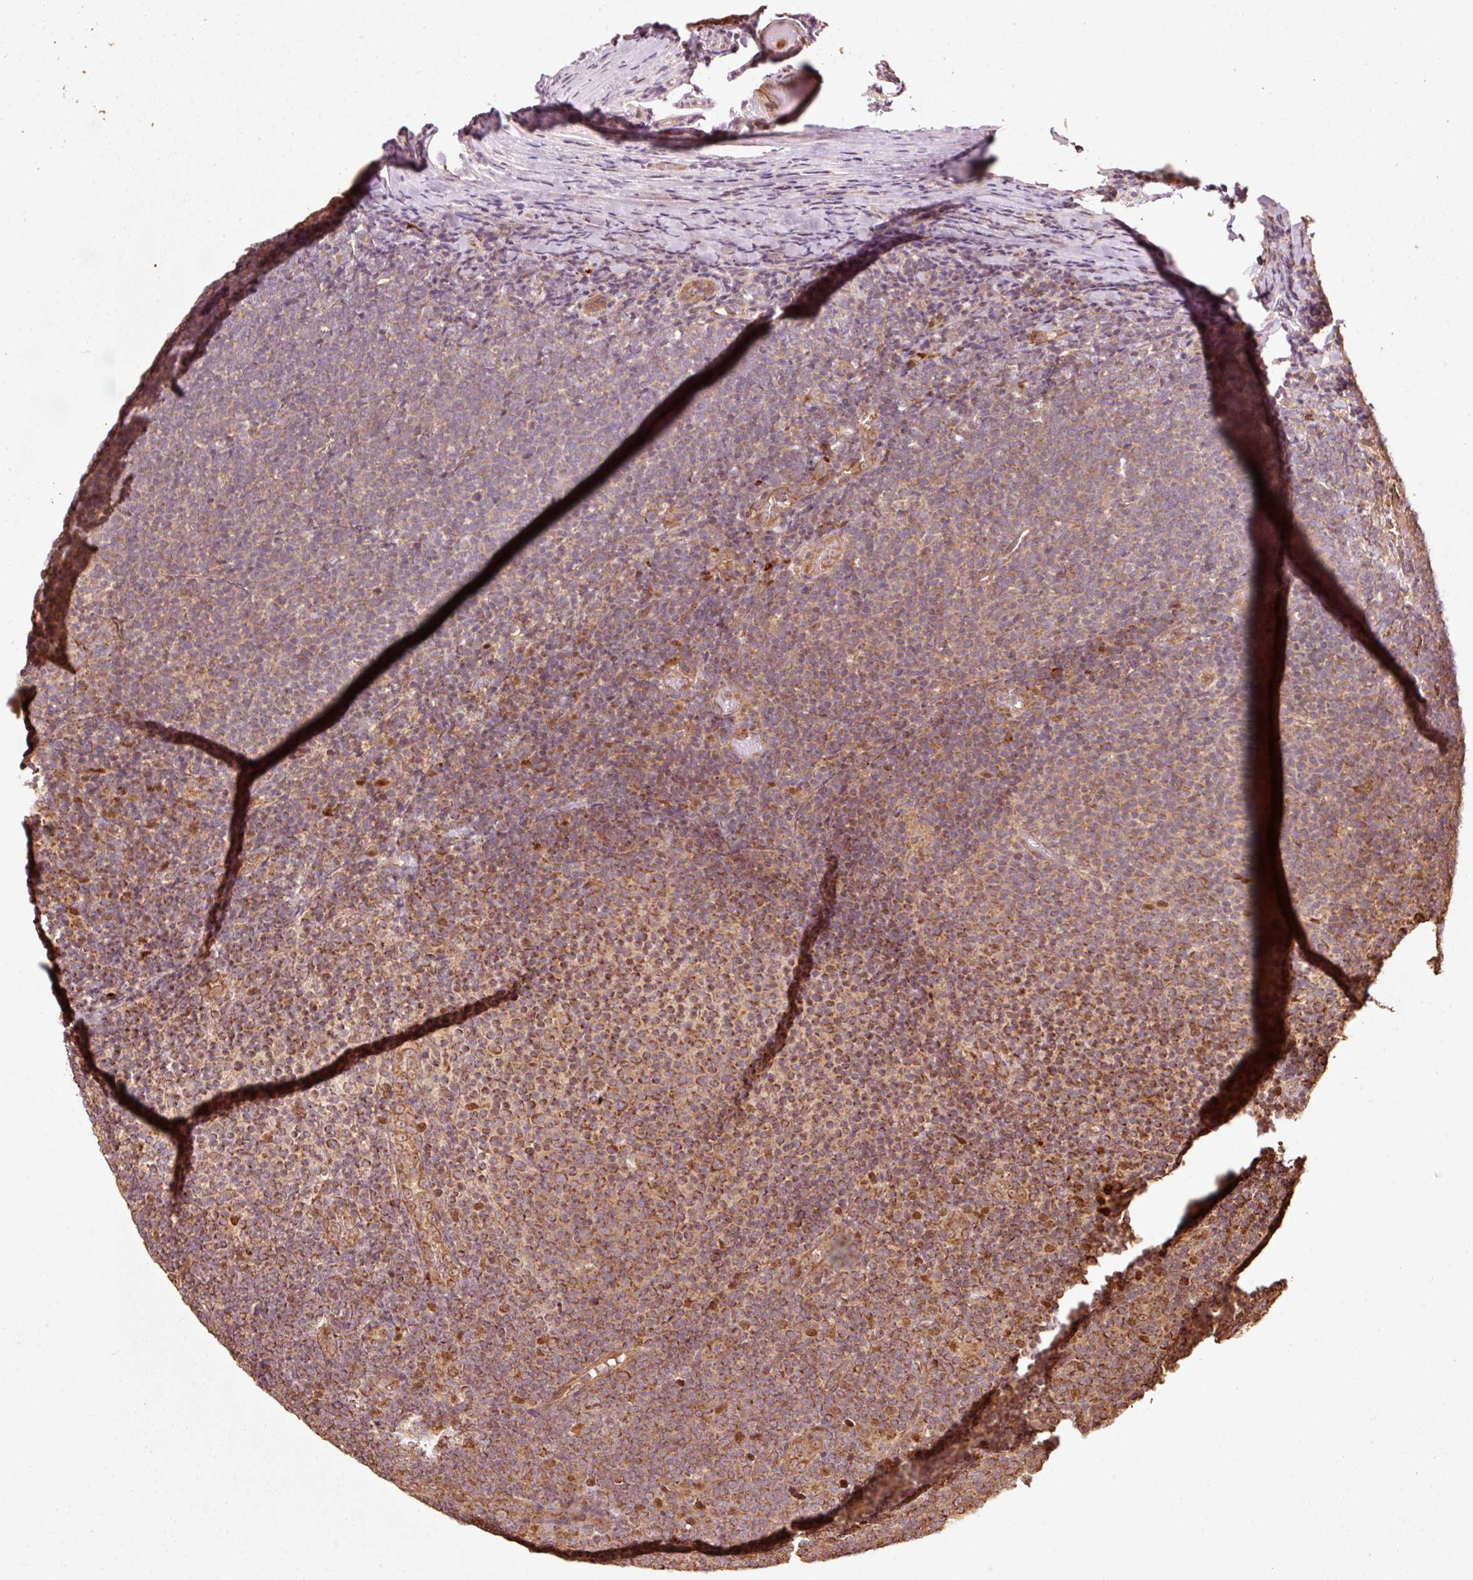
{"staining": {"intensity": "strong", "quantity": "25%-75%", "location": "cytoplasmic/membranous"}, "tissue": "lymphoma", "cell_type": "Tumor cells", "image_type": "cancer", "snomed": [{"axis": "morphology", "description": "Malignant lymphoma, non-Hodgkin's type, Low grade"}, {"axis": "topography", "description": "Lymph node"}], "caption": "Immunohistochemistry (IHC) image of neoplastic tissue: lymphoma stained using IHC shows high levels of strong protein expression localized specifically in the cytoplasmic/membranous of tumor cells, appearing as a cytoplasmic/membranous brown color.", "gene": "MRPL16", "patient": {"sex": "male", "age": 66}}